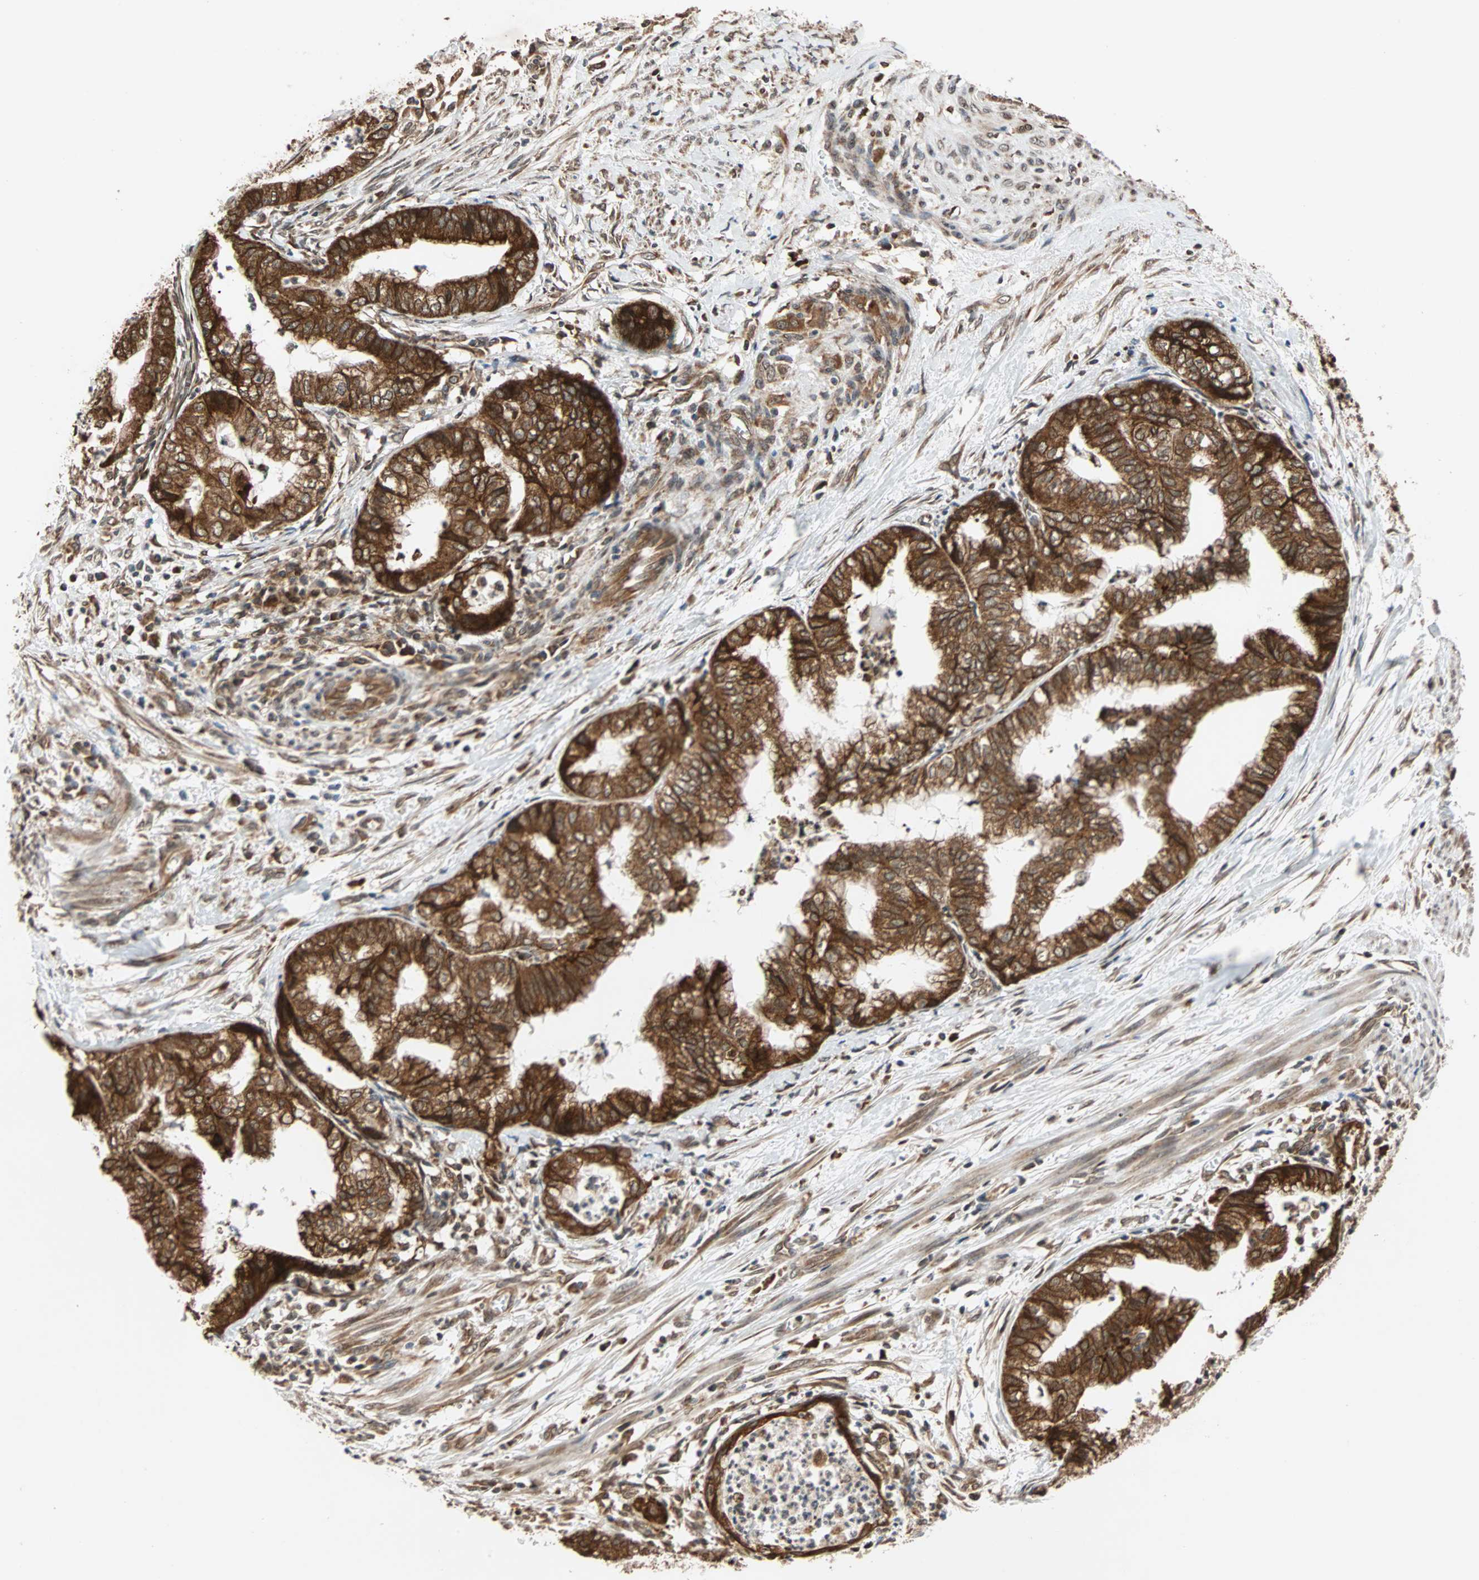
{"staining": {"intensity": "strong", "quantity": ">75%", "location": "cytoplasmic/membranous"}, "tissue": "endometrial cancer", "cell_type": "Tumor cells", "image_type": "cancer", "snomed": [{"axis": "morphology", "description": "Necrosis, NOS"}, {"axis": "morphology", "description": "Adenocarcinoma, NOS"}, {"axis": "topography", "description": "Endometrium"}], "caption": "About >75% of tumor cells in endometrial cancer reveal strong cytoplasmic/membranous protein staining as visualized by brown immunohistochemical staining.", "gene": "AUP1", "patient": {"sex": "female", "age": 79}}